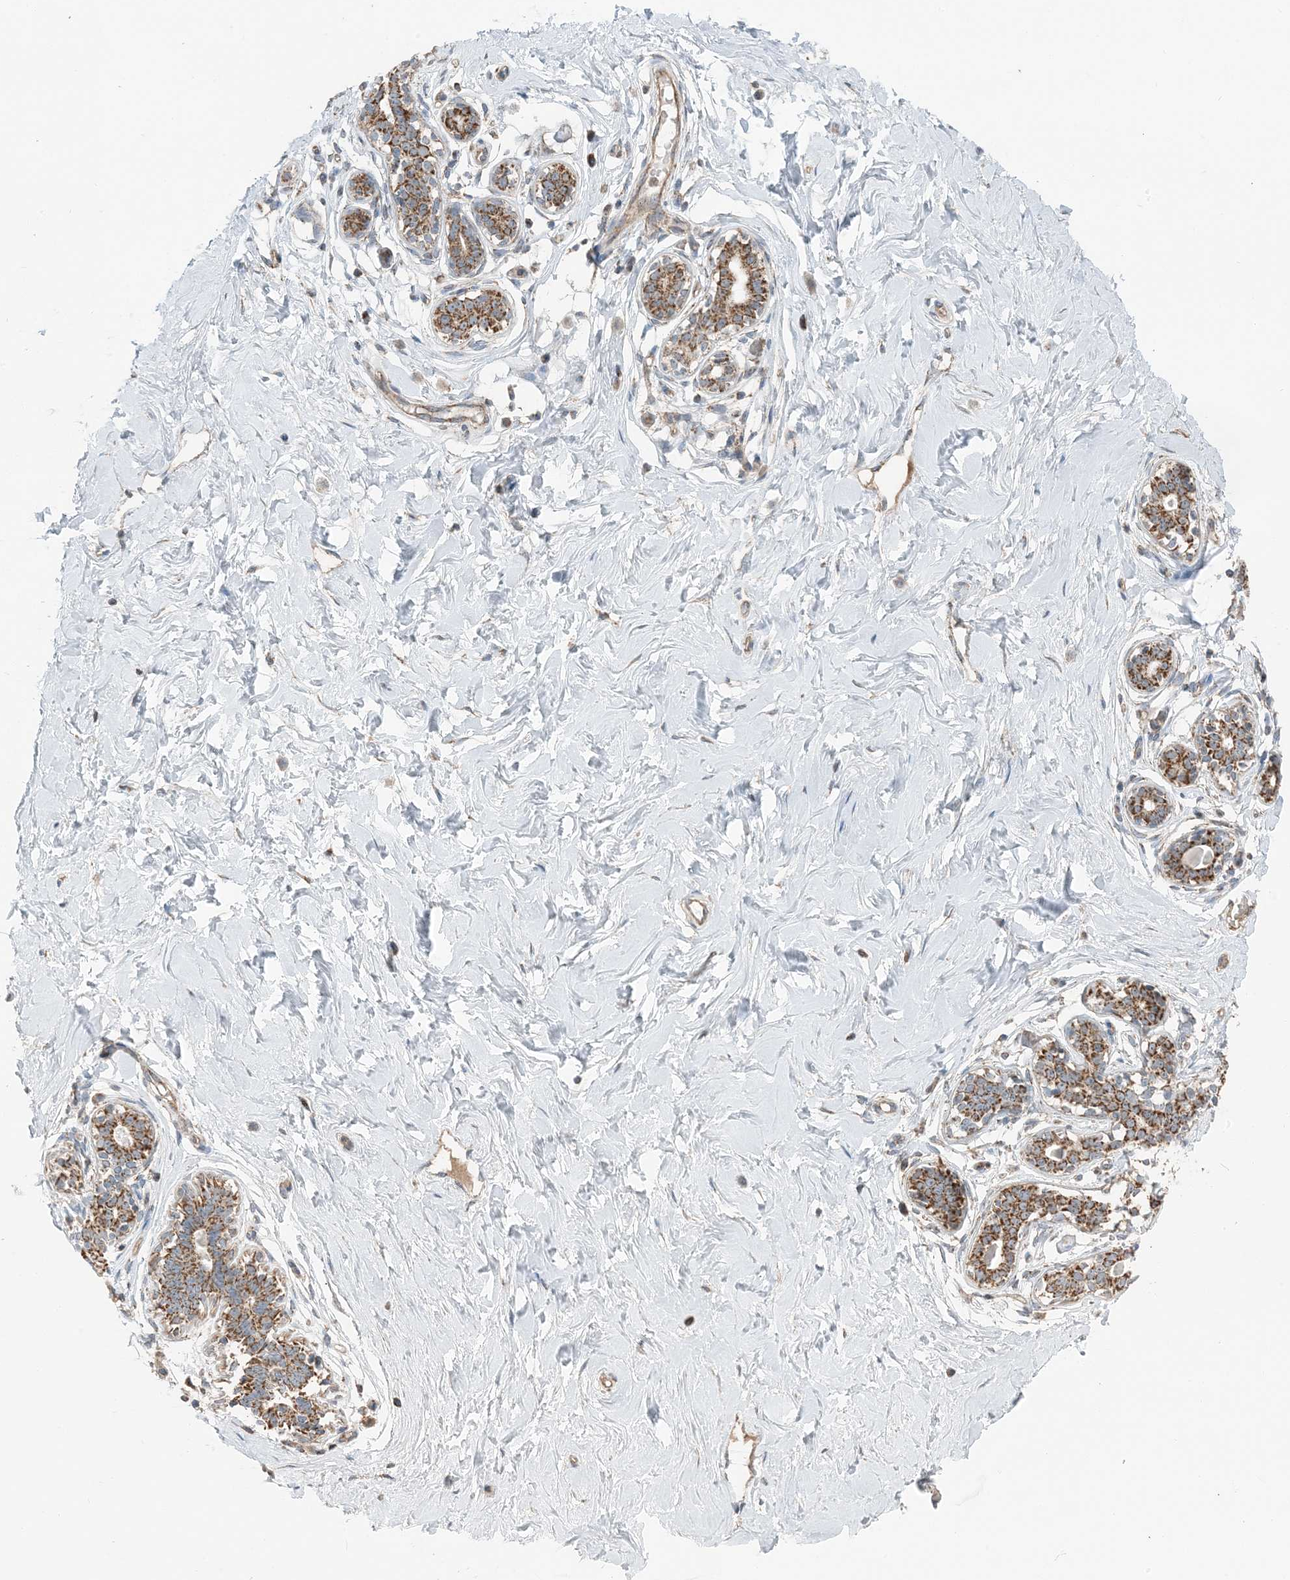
{"staining": {"intensity": "moderate", "quantity": ">75%", "location": "cytoplasmic/membranous"}, "tissue": "breast", "cell_type": "Glandular cells", "image_type": "normal", "snomed": [{"axis": "morphology", "description": "Normal tissue, NOS"}, {"axis": "morphology", "description": "Adenoma, NOS"}, {"axis": "topography", "description": "Breast"}], "caption": "DAB (3,3'-diaminobenzidine) immunohistochemical staining of benign human breast displays moderate cytoplasmic/membranous protein expression in approximately >75% of glandular cells. The staining was performed using DAB, with brown indicating positive protein expression. Nuclei are stained blue with hematoxylin.", "gene": "PILRB", "patient": {"sex": "female", "age": 23}}